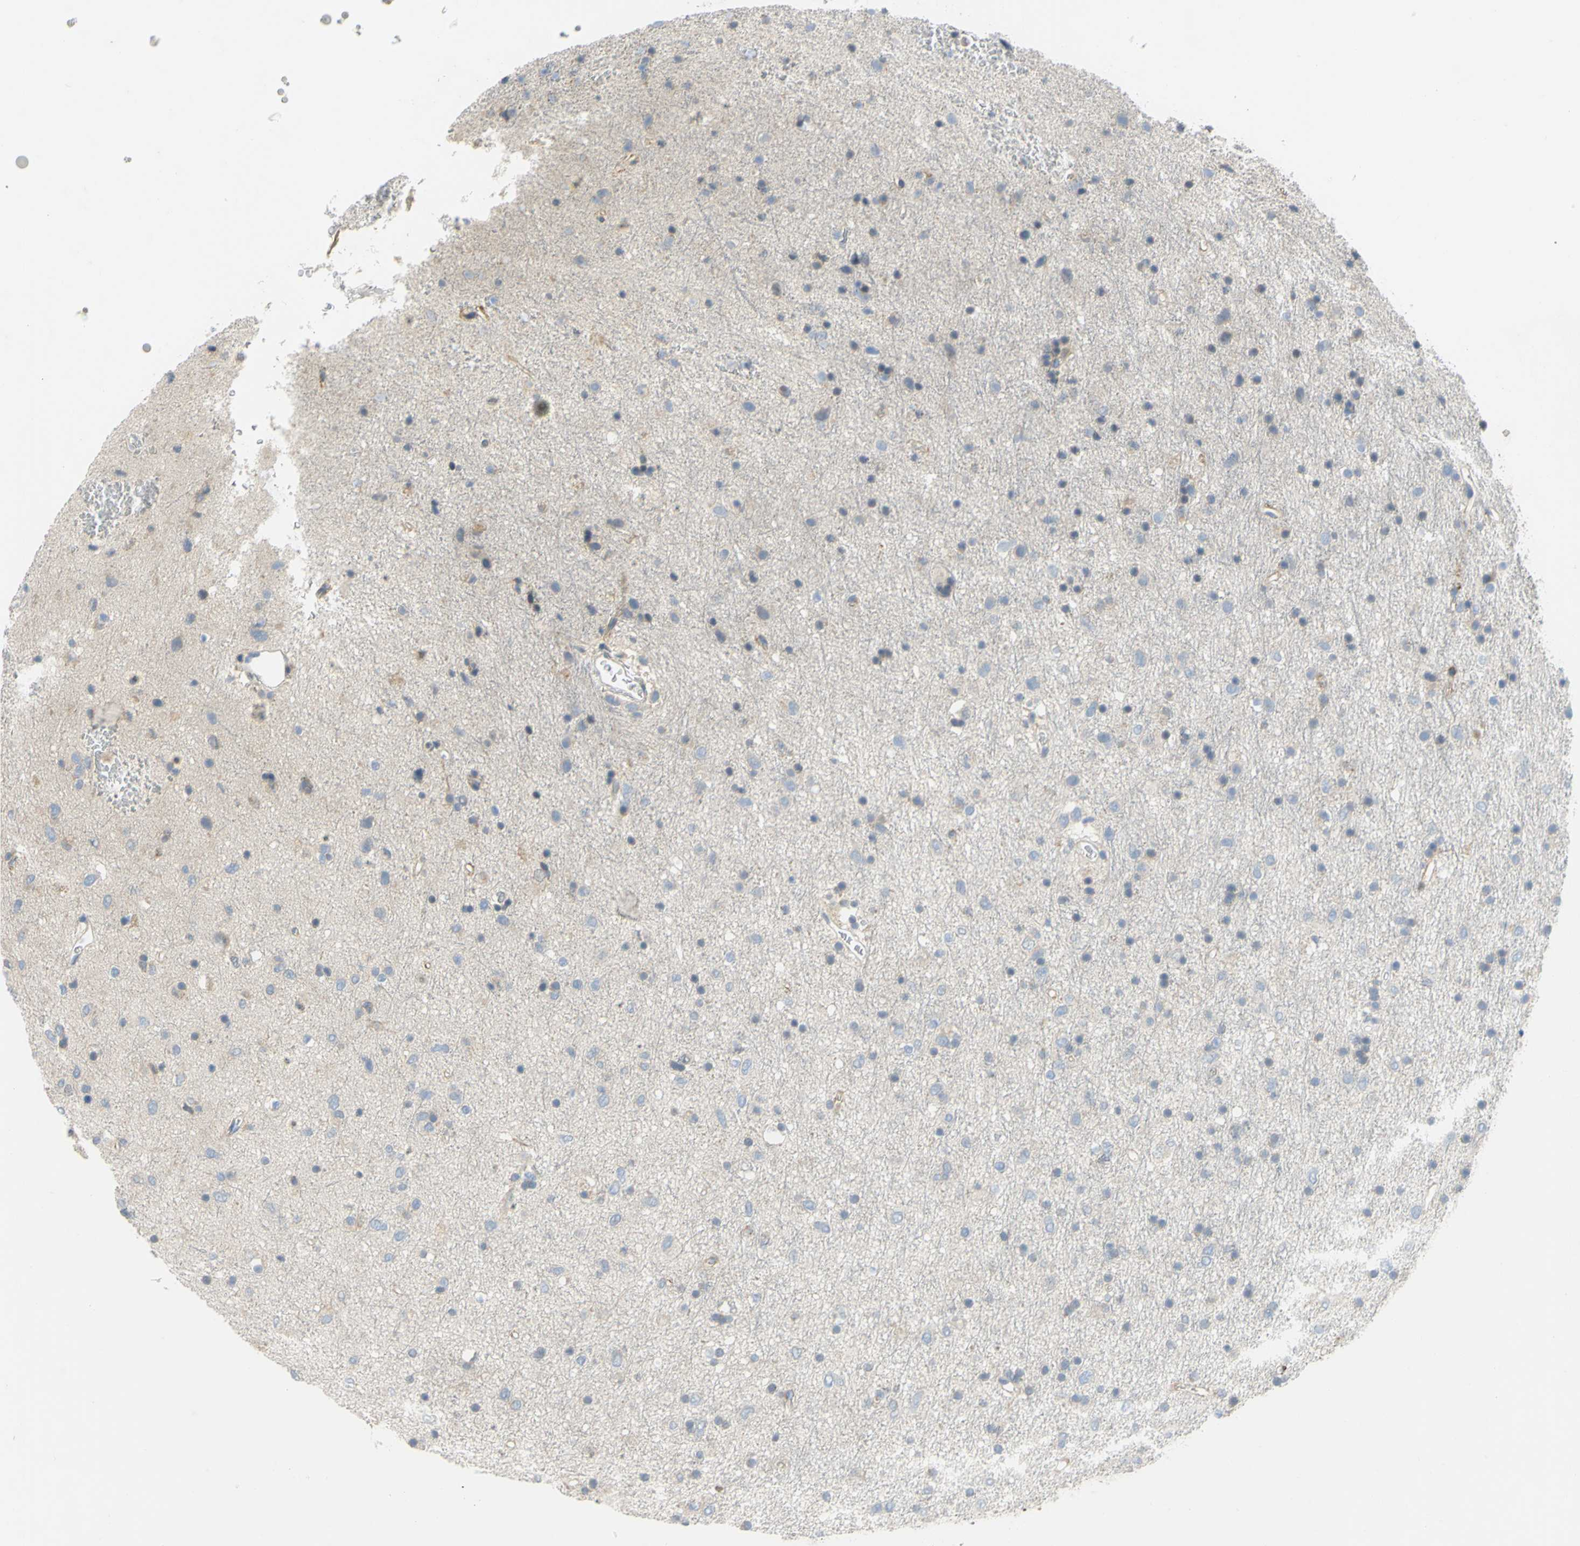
{"staining": {"intensity": "weak", "quantity": "<25%", "location": "cytoplasmic/membranous"}, "tissue": "glioma", "cell_type": "Tumor cells", "image_type": "cancer", "snomed": [{"axis": "morphology", "description": "Glioma, malignant, Low grade"}, {"axis": "topography", "description": "Brain"}], "caption": "There is no significant staining in tumor cells of glioma.", "gene": "CCNB2", "patient": {"sex": "male", "age": 77}}